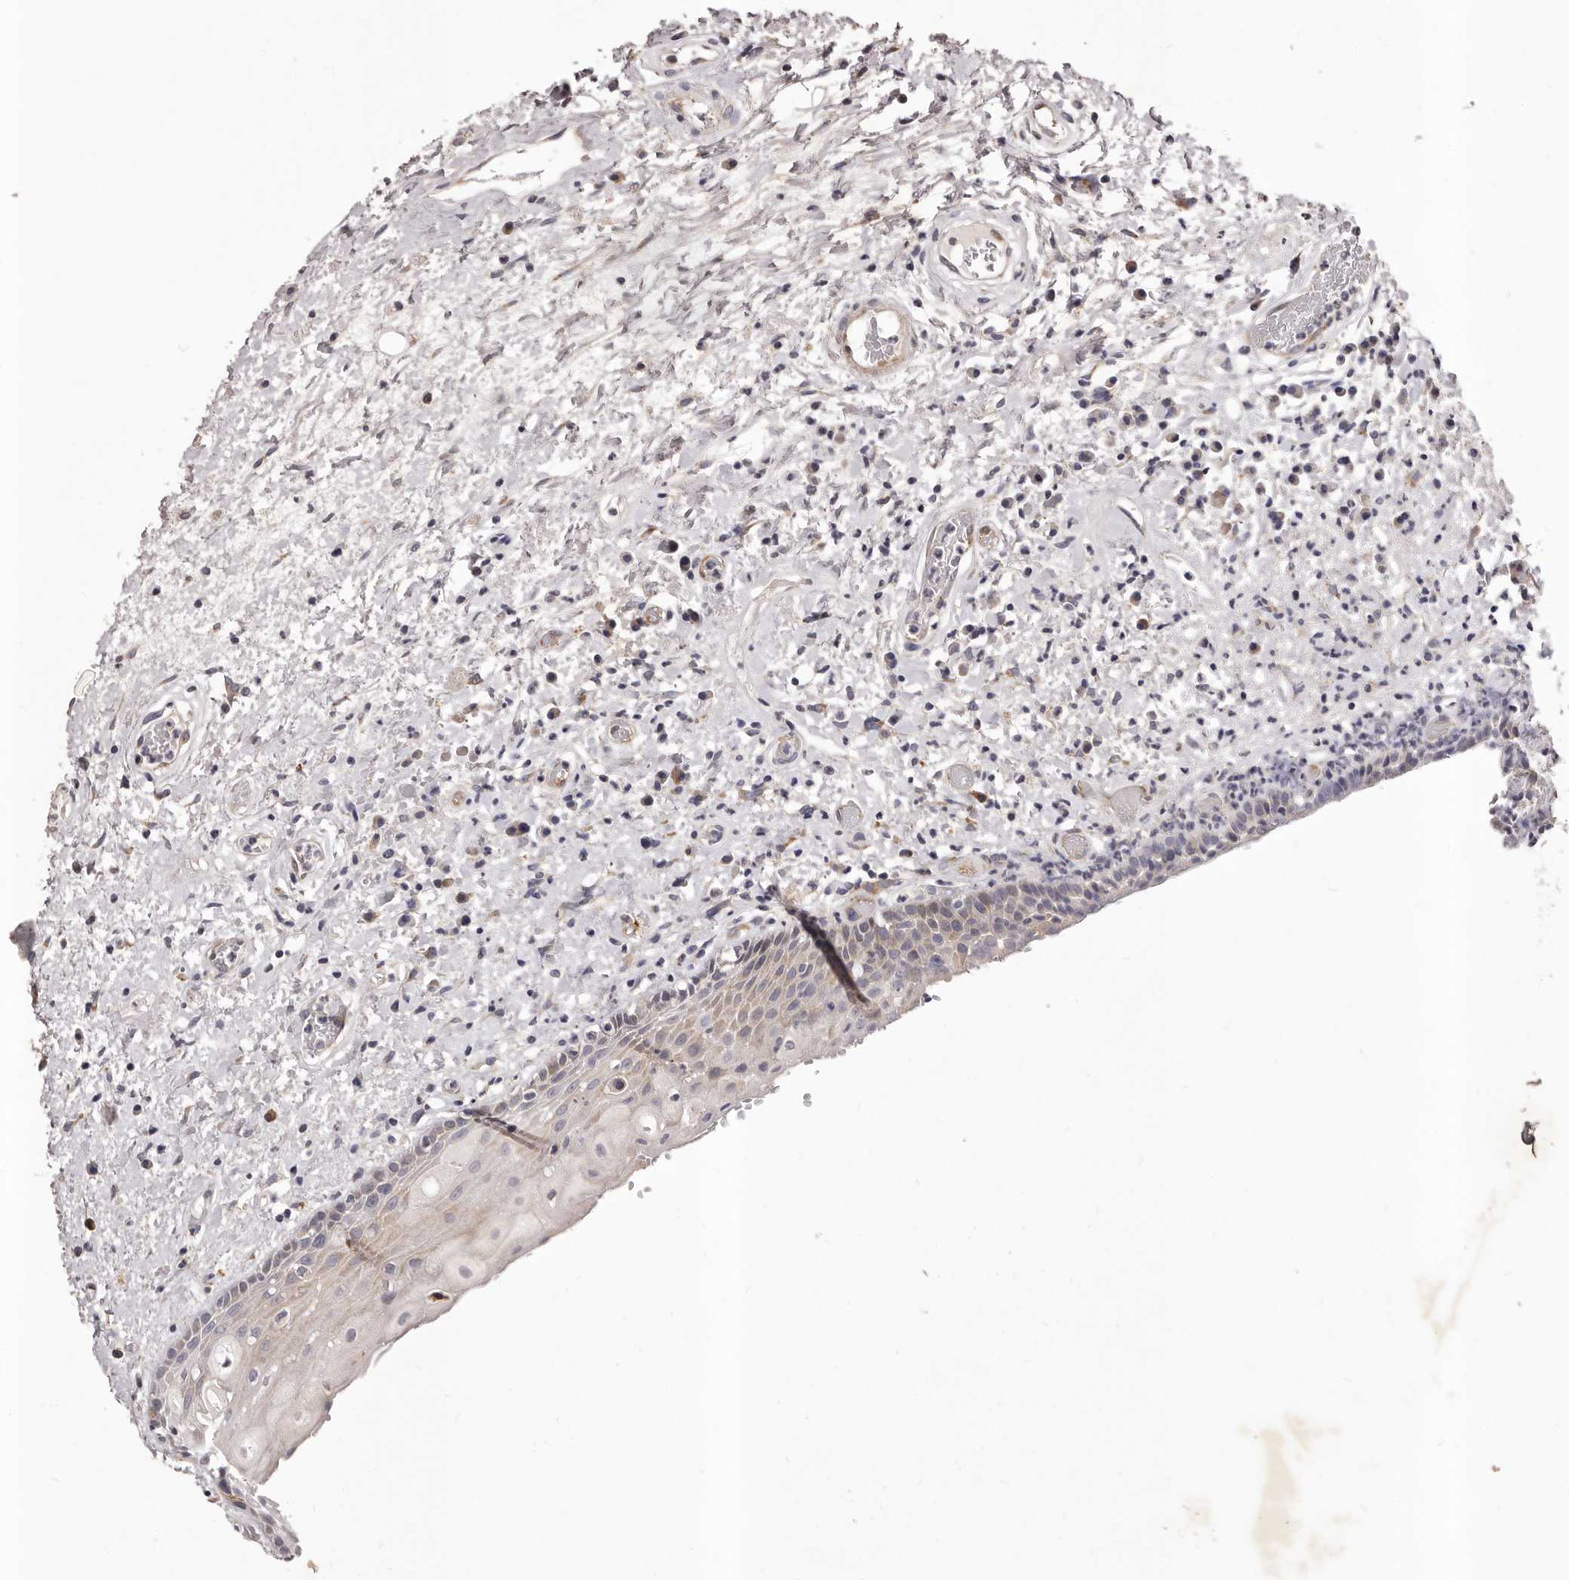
{"staining": {"intensity": "weak", "quantity": "<25%", "location": "cytoplasmic/membranous"}, "tissue": "oral mucosa", "cell_type": "Squamous epithelial cells", "image_type": "normal", "snomed": [{"axis": "morphology", "description": "Normal tissue, NOS"}, {"axis": "topography", "description": "Oral tissue"}], "caption": "IHC of unremarkable human oral mucosa displays no staining in squamous epithelial cells. (DAB IHC, high magnification).", "gene": "ALPK1", "patient": {"sex": "female", "age": 76}}